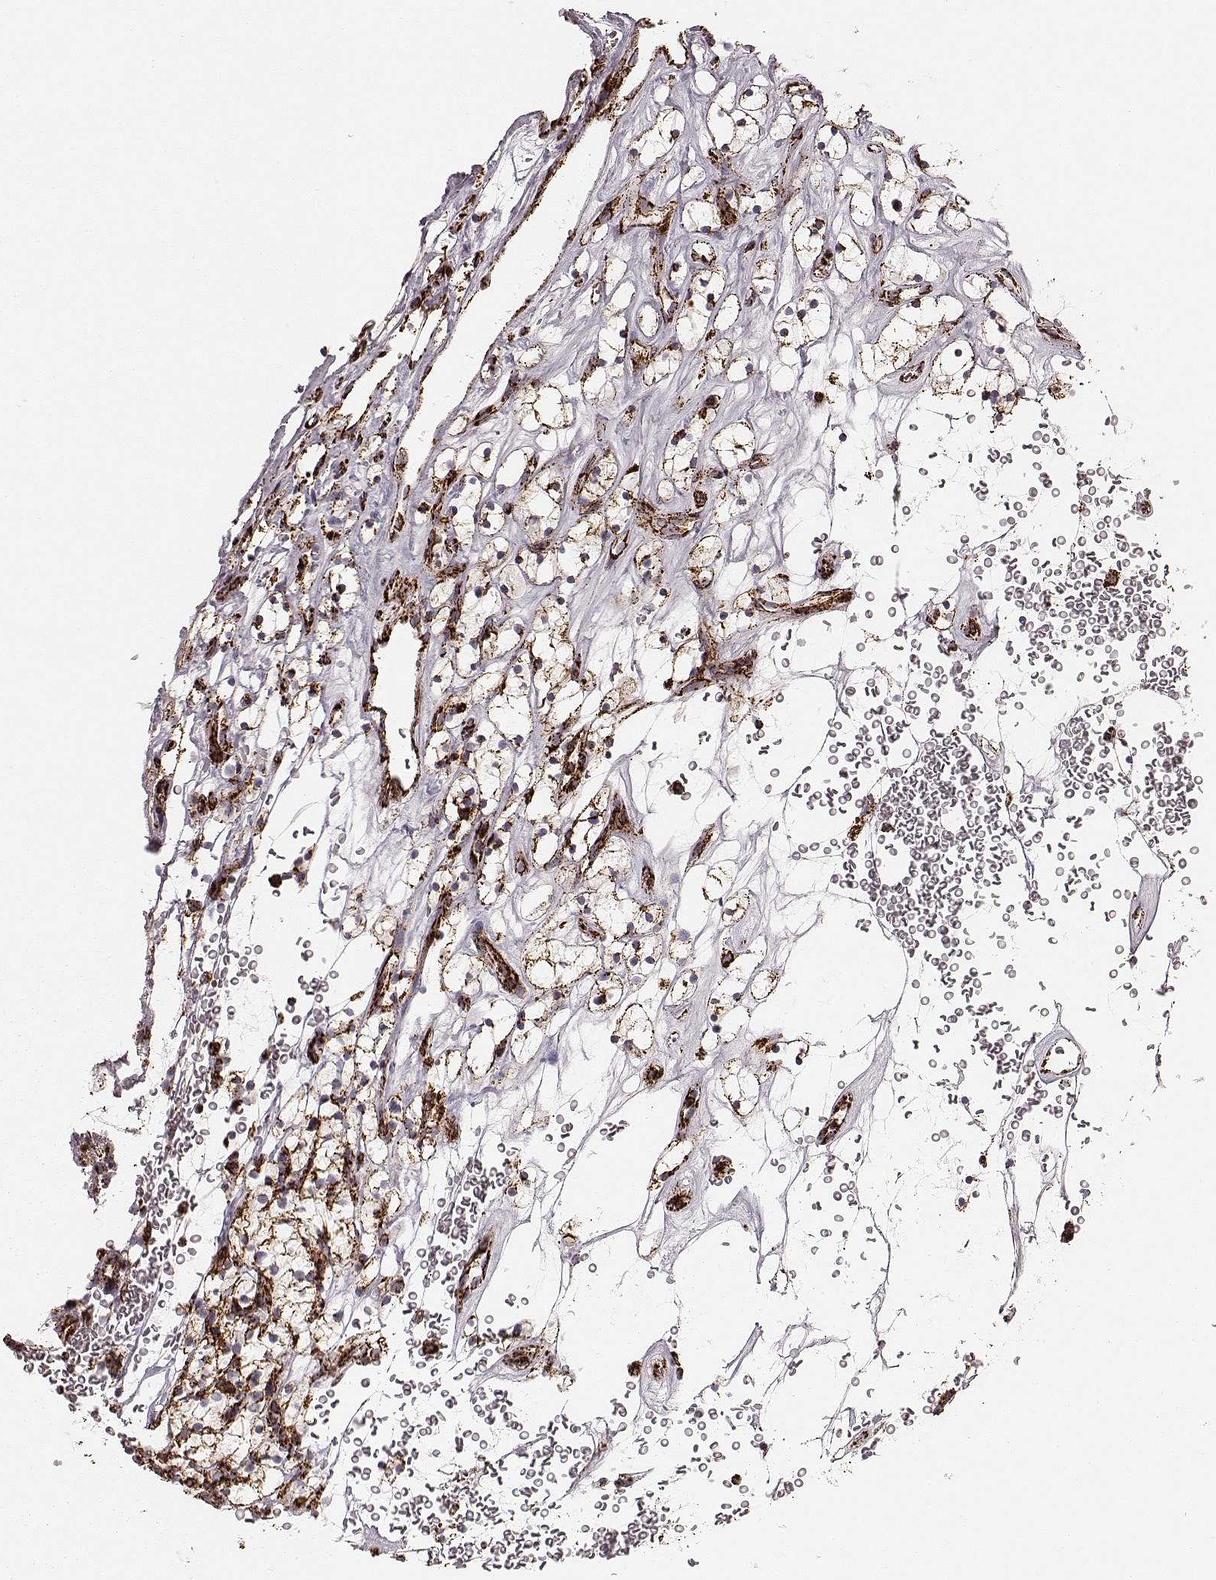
{"staining": {"intensity": "strong", "quantity": ">75%", "location": "cytoplasmic/membranous"}, "tissue": "renal cancer", "cell_type": "Tumor cells", "image_type": "cancer", "snomed": [{"axis": "morphology", "description": "Adenocarcinoma, NOS"}, {"axis": "topography", "description": "Kidney"}], "caption": "Immunohistochemical staining of human renal cancer (adenocarcinoma) reveals high levels of strong cytoplasmic/membranous protein staining in approximately >75% of tumor cells.", "gene": "TUFM", "patient": {"sex": "female", "age": 64}}